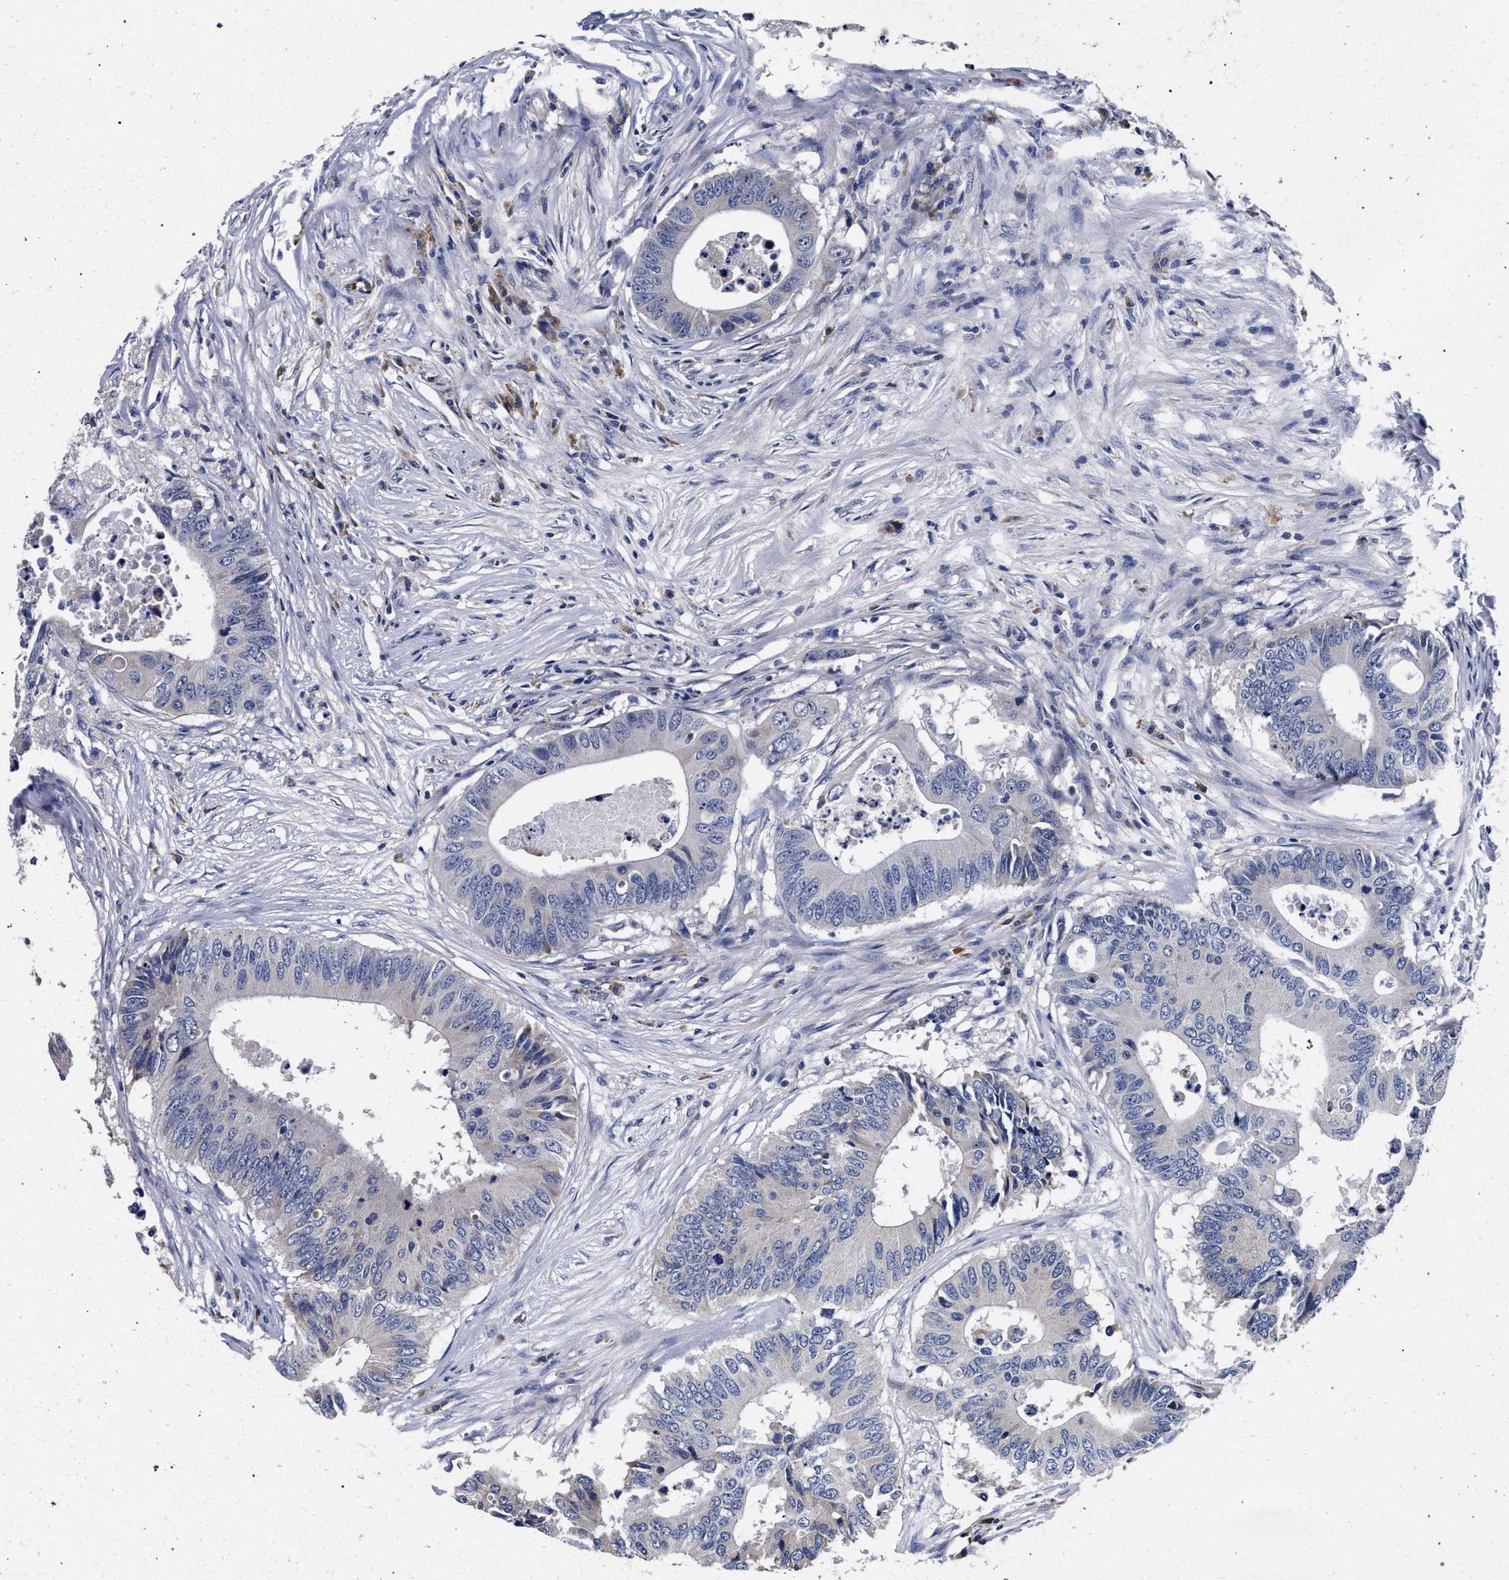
{"staining": {"intensity": "negative", "quantity": "none", "location": "none"}, "tissue": "colorectal cancer", "cell_type": "Tumor cells", "image_type": "cancer", "snomed": [{"axis": "morphology", "description": "Adenocarcinoma, NOS"}, {"axis": "topography", "description": "Colon"}], "caption": "Tumor cells show no significant staining in colorectal cancer (adenocarcinoma).", "gene": "CFAP95", "patient": {"sex": "male", "age": 71}}